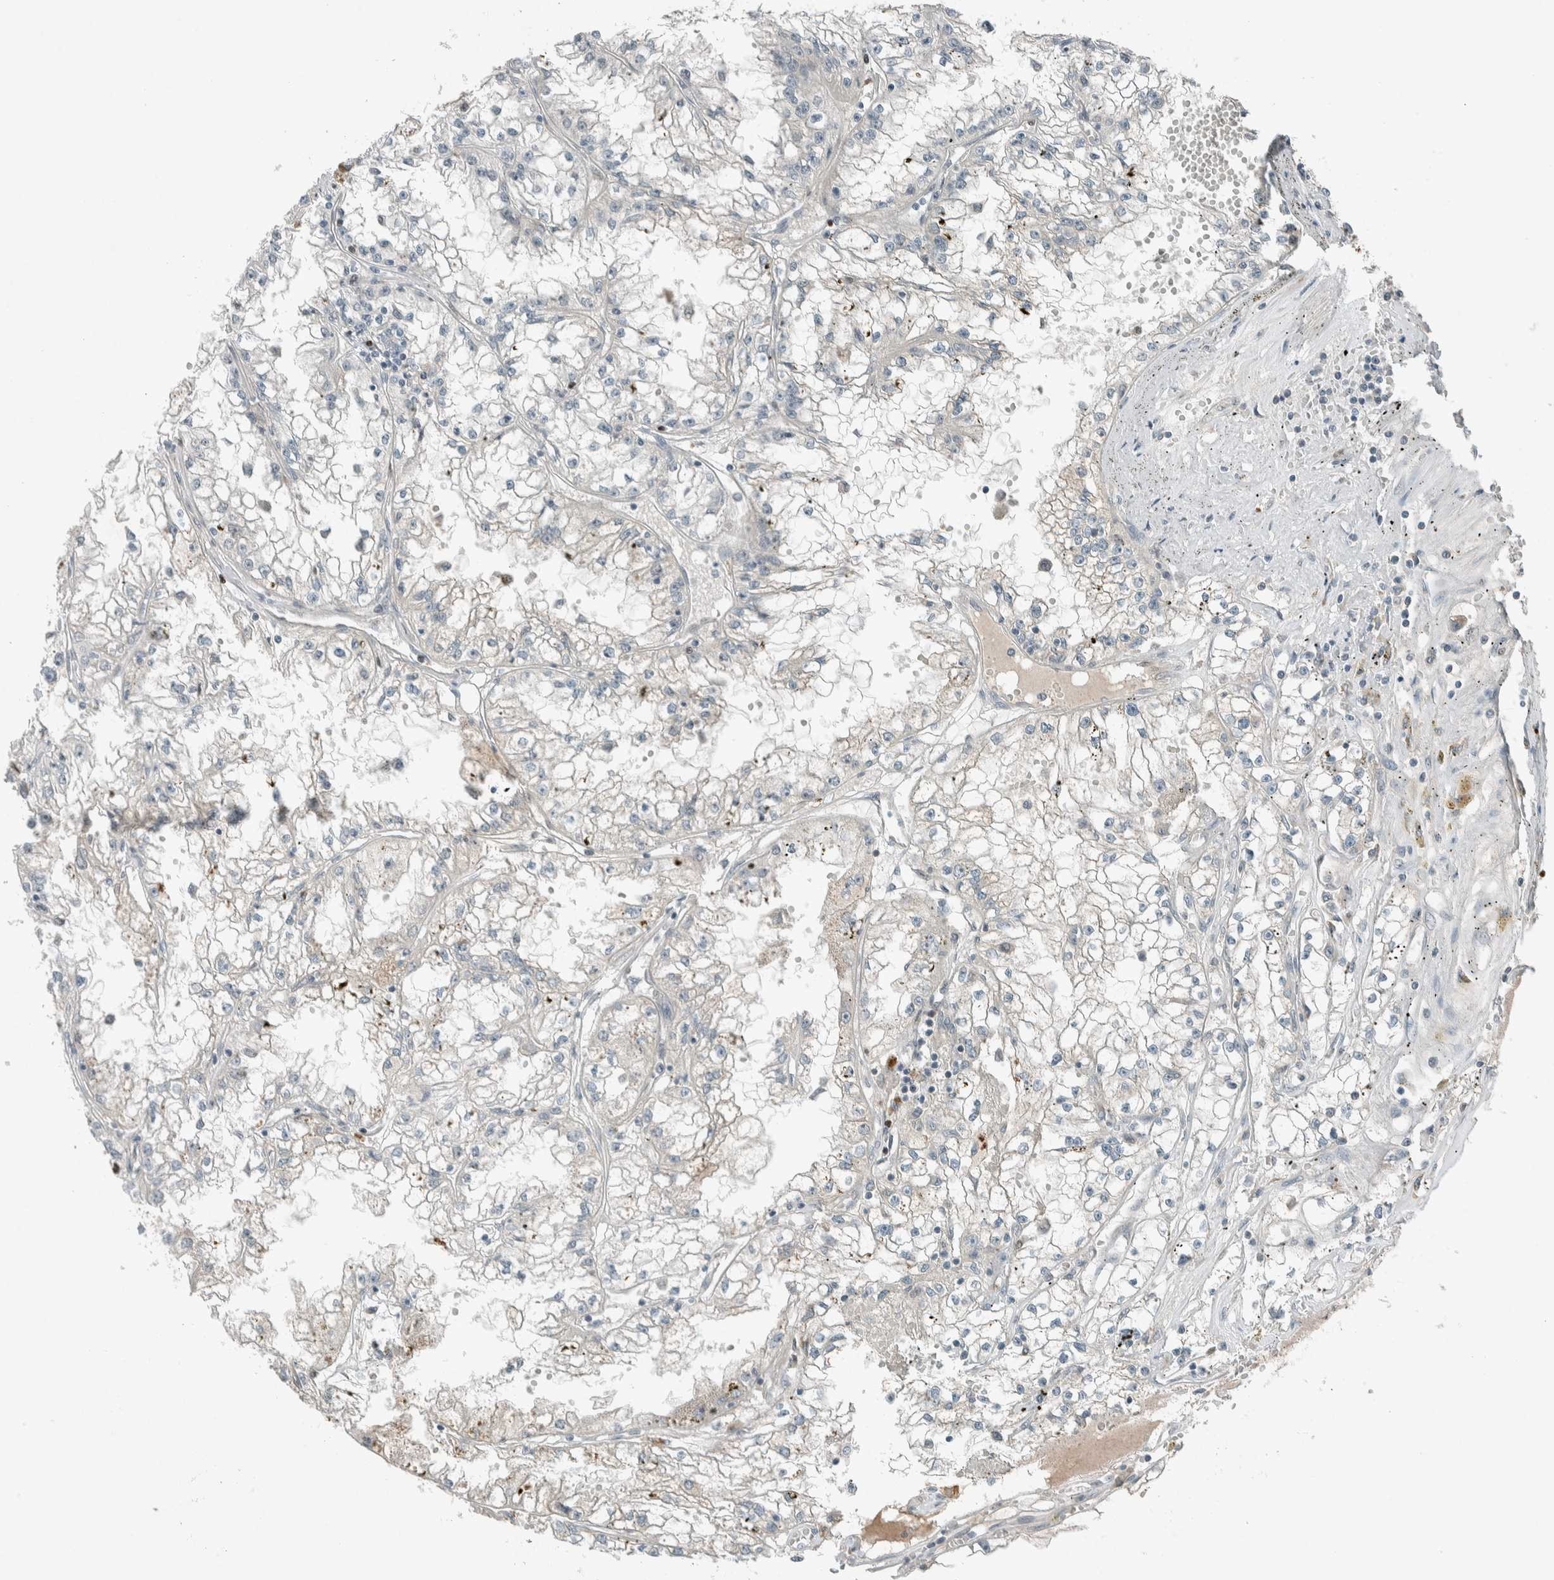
{"staining": {"intensity": "negative", "quantity": "none", "location": "none"}, "tissue": "renal cancer", "cell_type": "Tumor cells", "image_type": "cancer", "snomed": [{"axis": "morphology", "description": "Adenocarcinoma, NOS"}, {"axis": "topography", "description": "Kidney"}], "caption": "This is a micrograph of immunohistochemistry (IHC) staining of adenocarcinoma (renal), which shows no positivity in tumor cells.", "gene": "CERCAM", "patient": {"sex": "male", "age": 56}}